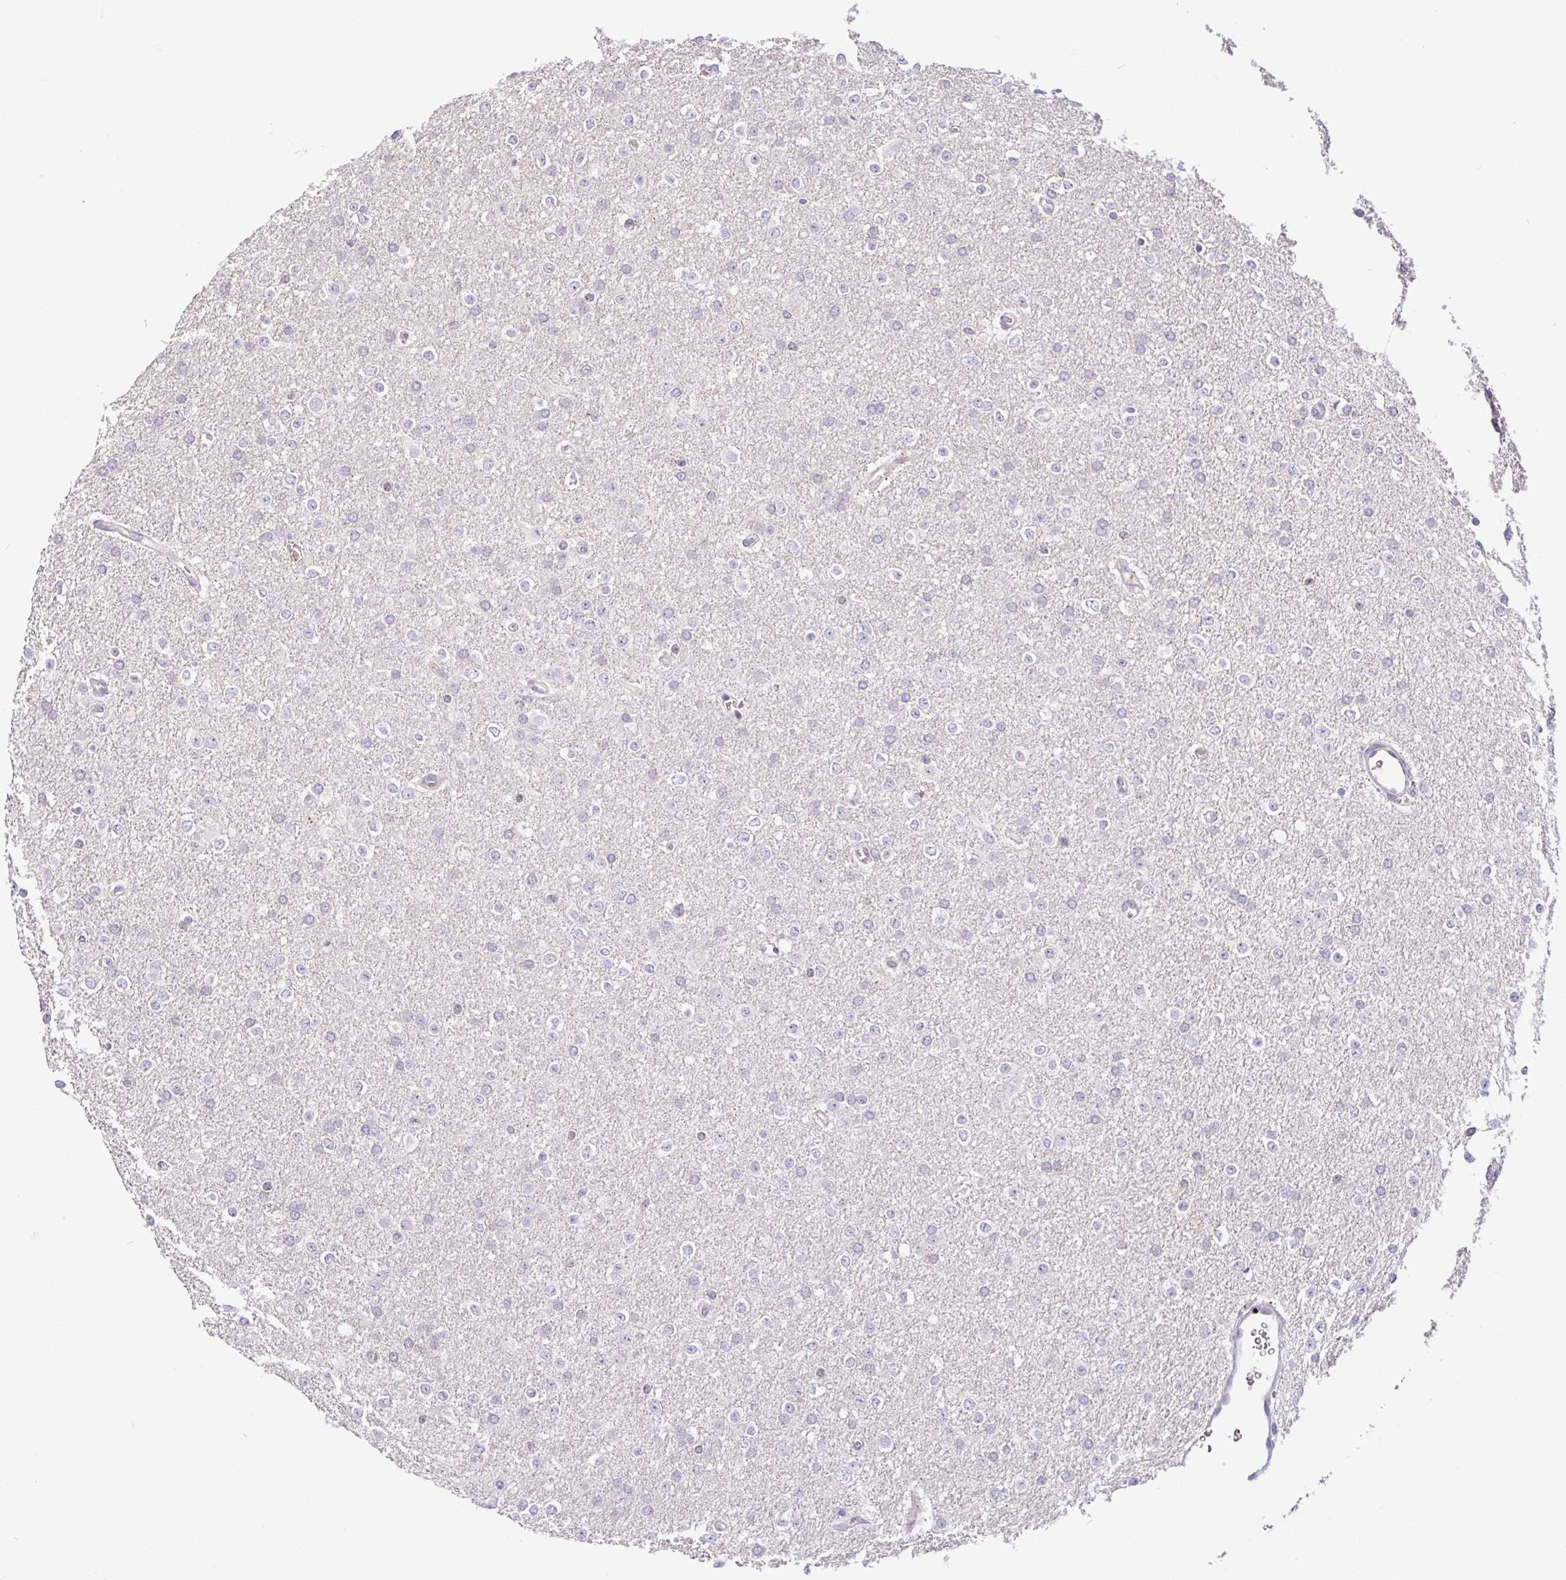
{"staining": {"intensity": "negative", "quantity": "none", "location": "none"}, "tissue": "glioma", "cell_type": "Tumor cells", "image_type": "cancer", "snomed": [{"axis": "morphology", "description": "Glioma, malignant, Low grade"}, {"axis": "topography", "description": "Brain"}], "caption": "This is an immunohistochemistry (IHC) micrograph of glioma. There is no staining in tumor cells.", "gene": "TMEM119", "patient": {"sex": "female", "age": 34}}